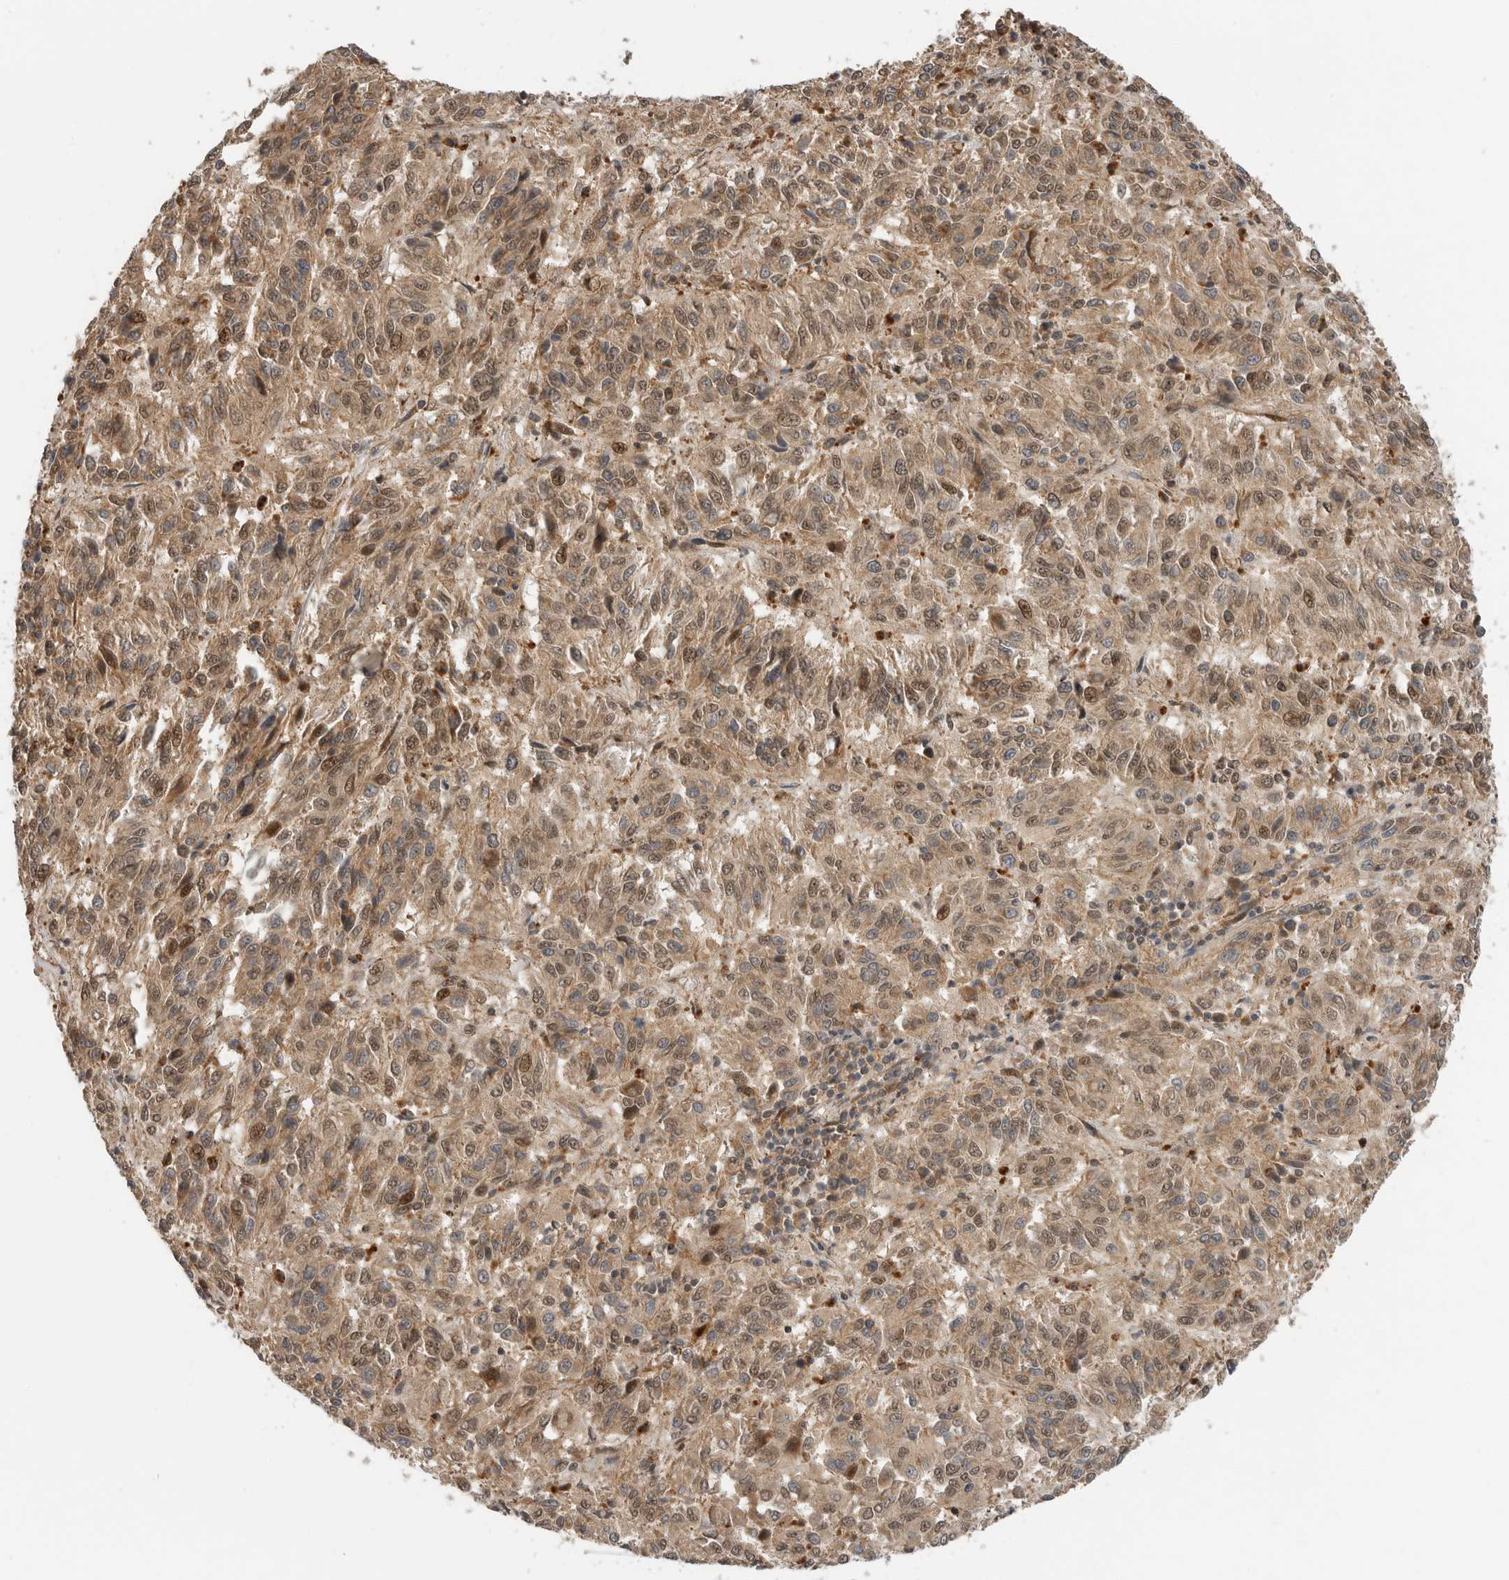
{"staining": {"intensity": "moderate", "quantity": ">75%", "location": "cytoplasmic/membranous,nuclear"}, "tissue": "melanoma", "cell_type": "Tumor cells", "image_type": "cancer", "snomed": [{"axis": "morphology", "description": "Malignant melanoma, Metastatic site"}, {"axis": "topography", "description": "Lung"}], "caption": "A high-resolution photomicrograph shows immunohistochemistry (IHC) staining of melanoma, which exhibits moderate cytoplasmic/membranous and nuclear staining in about >75% of tumor cells.", "gene": "STRAP", "patient": {"sex": "male", "age": 64}}